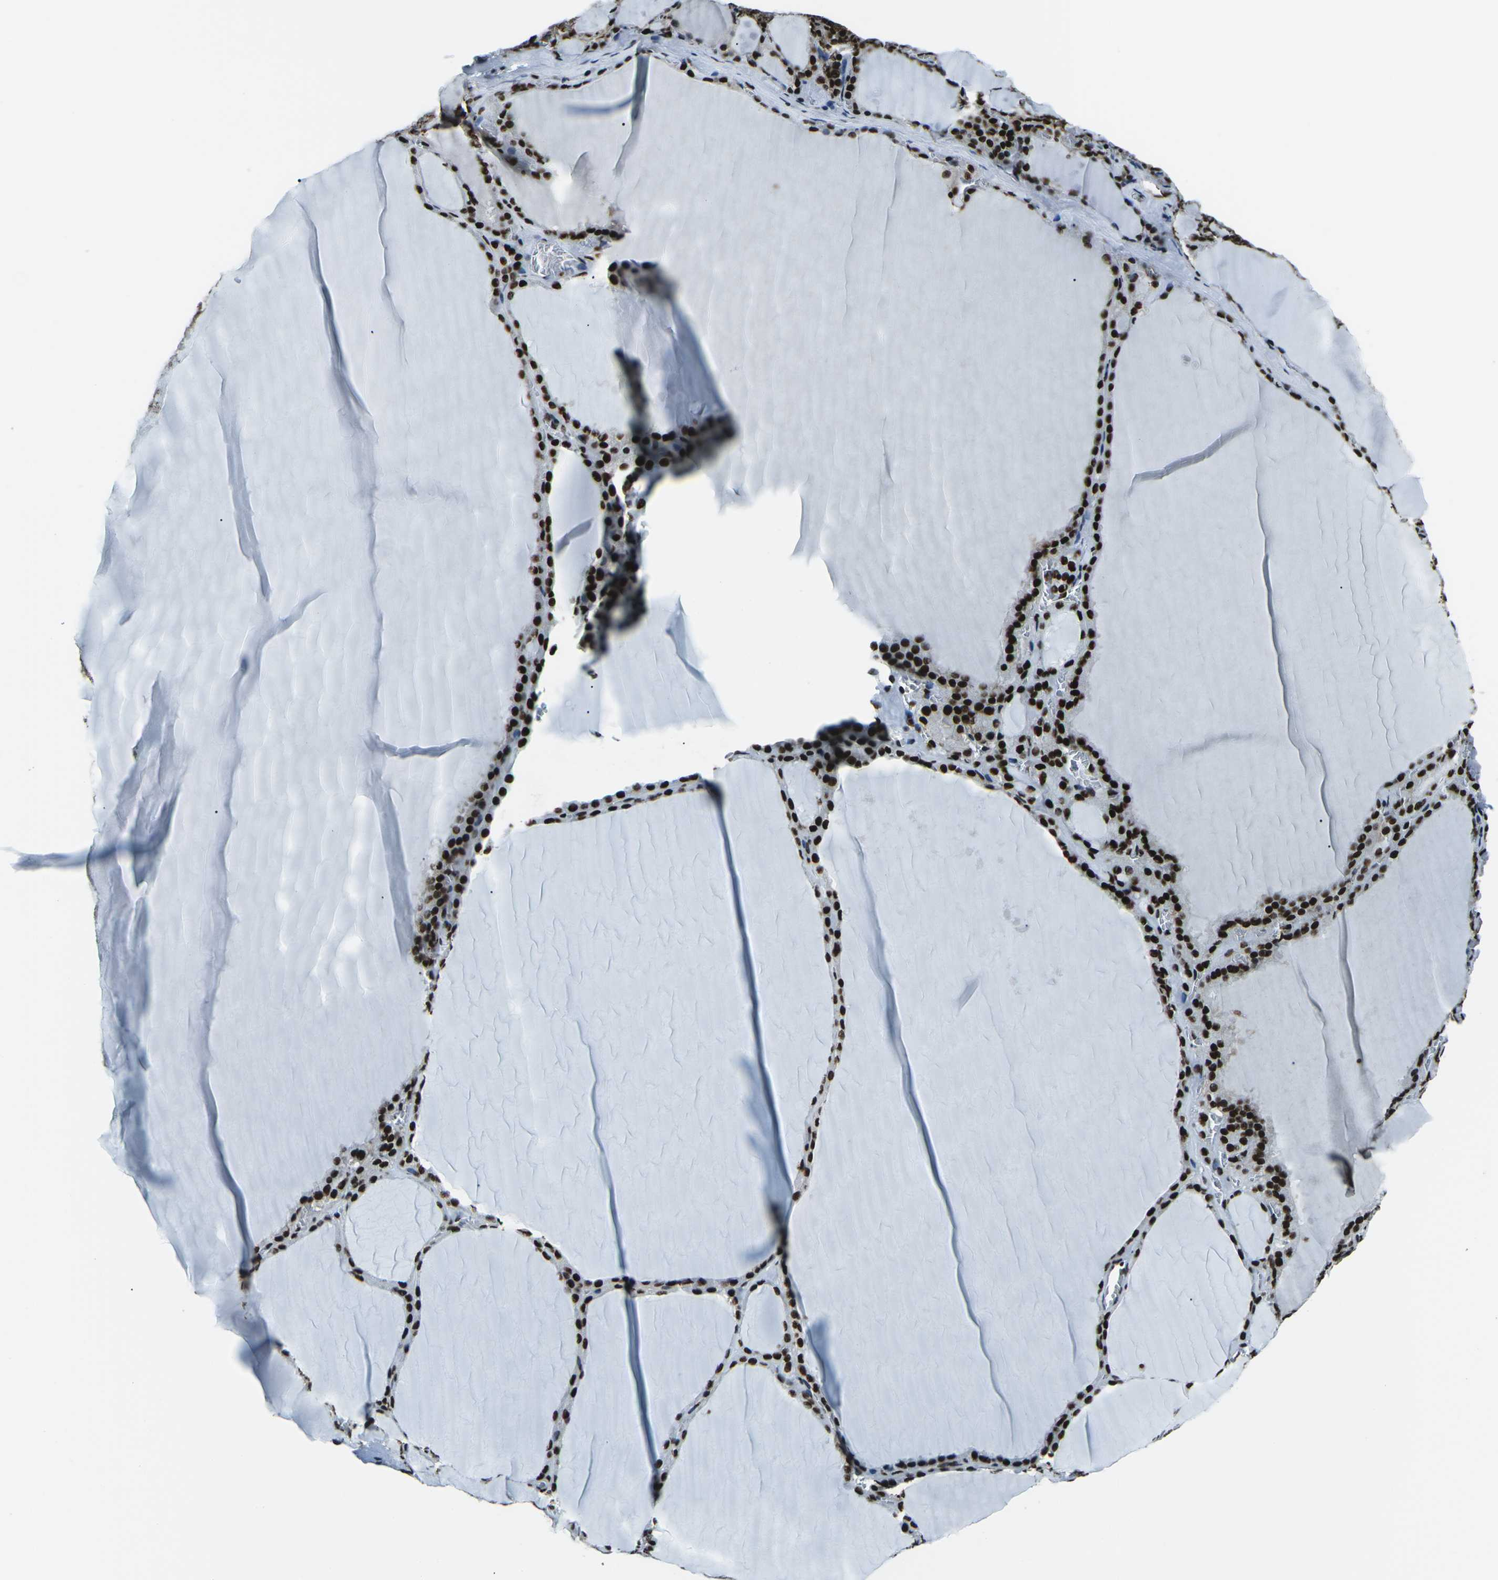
{"staining": {"intensity": "strong", "quantity": ">75%", "location": "nuclear"}, "tissue": "thyroid gland", "cell_type": "Glandular cells", "image_type": "normal", "snomed": [{"axis": "morphology", "description": "Normal tissue, NOS"}, {"axis": "topography", "description": "Thyroid gland"}], "caption": "A high-resolution photomicrograph shows immunohistochemistry staining of benign thyroid gland, which demonstrates strong nuclear expression in approximately >75% of glandular cells.", "gene": "HNRNPL", "patient": {"sex": "male", "age": 56}}